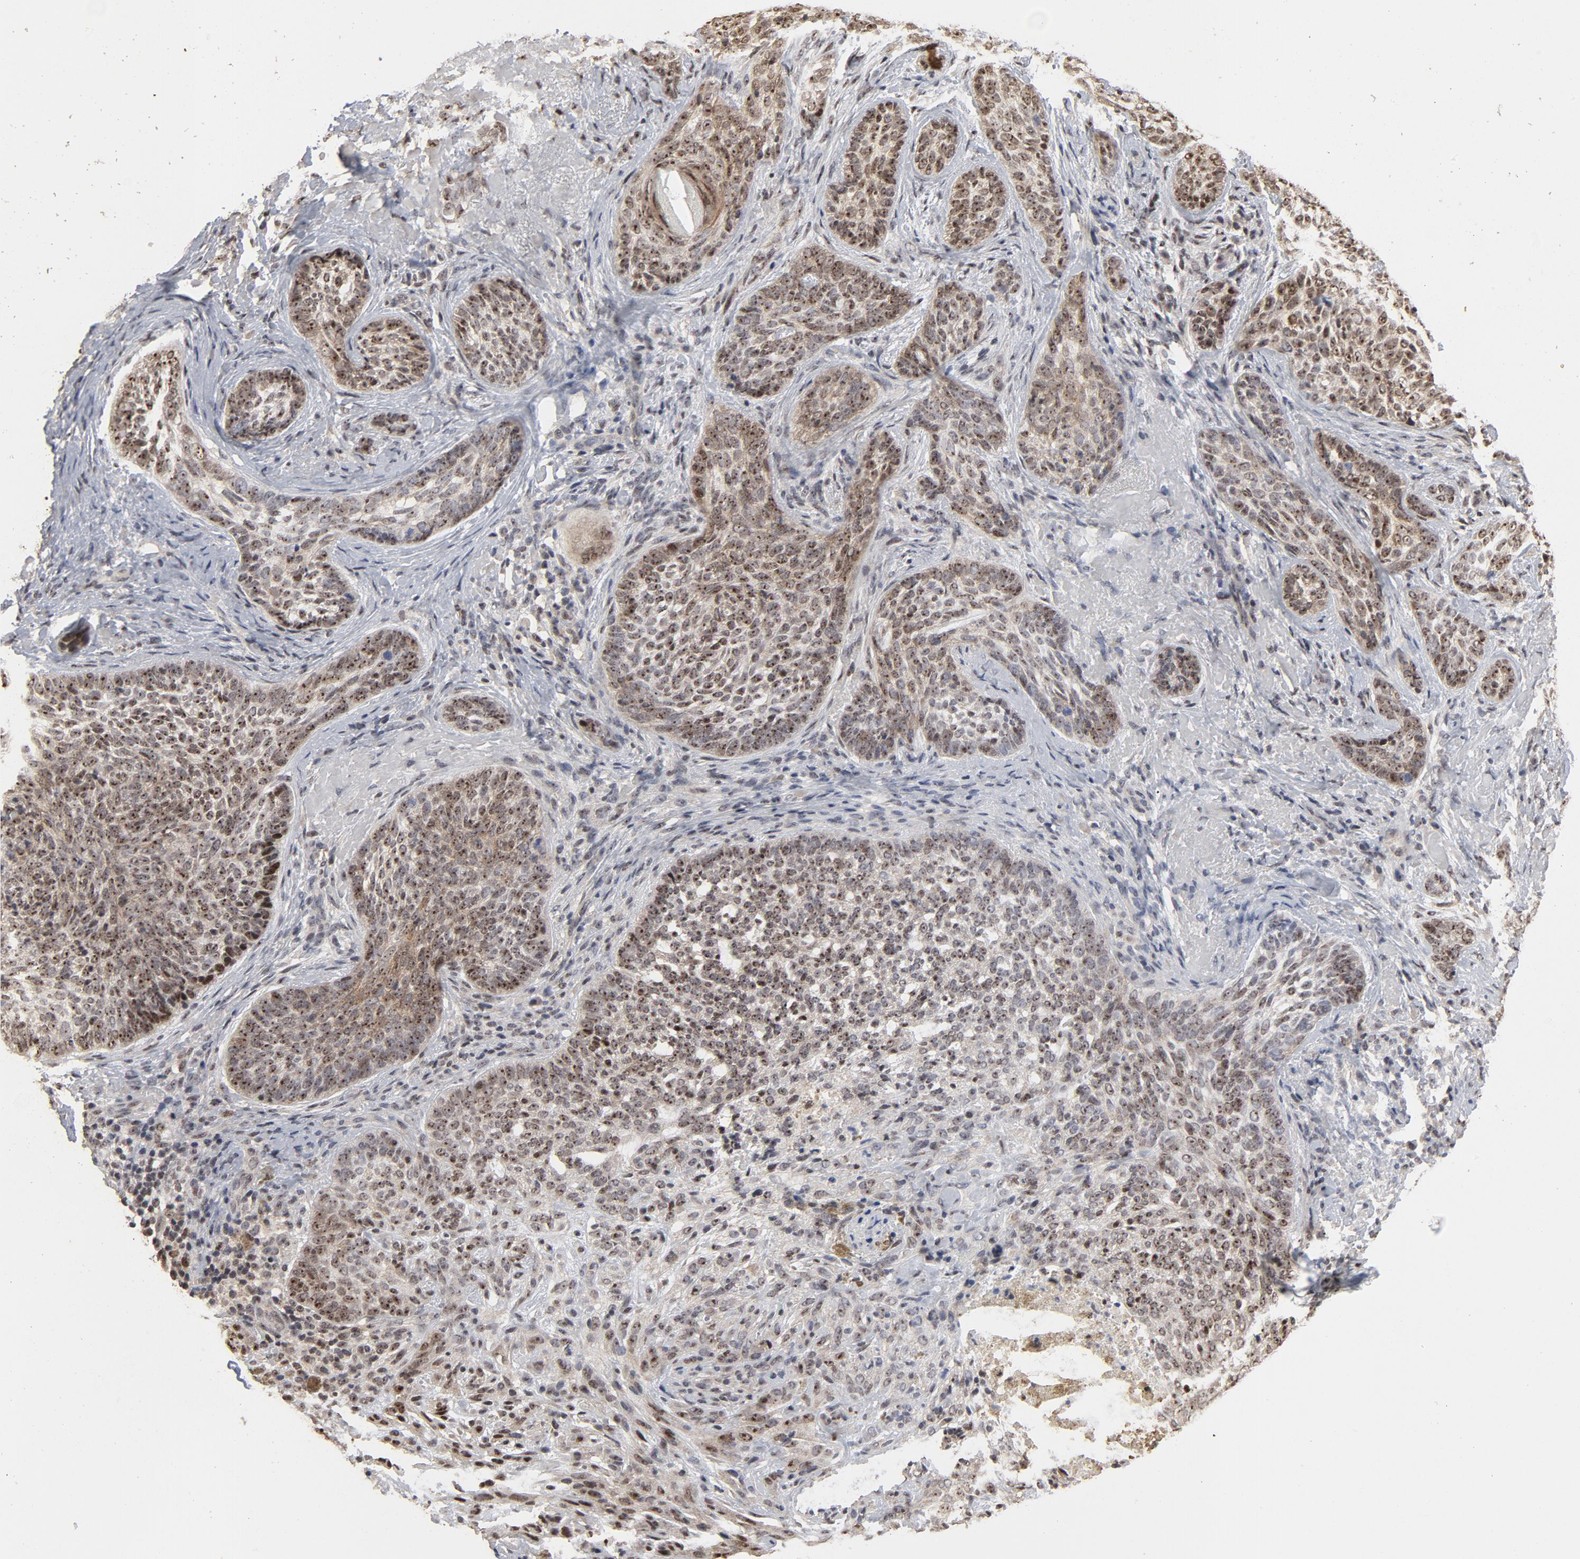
{"staining": {"intensity": "moderate", "quantity": ">75%", "location": "nuclear"}, "tissue": "skin cancer", "cell_type": "Tumor cells", "image_type": "cancer", "snomed": [{"axis": "morphology", "description": "Basal cell carcinoma"}, {"axis": "topography", "description": "Skin"}], "caption": "Skin cancer (basal cell carcinoma) tissue displays moderate nuclear expression in about >75% of tumor cells The staining was performed using DAB to visualize the protein expression in brown, while the nuclei were stained in blue with hematoxylin (Magnification: 20x).", "gene": "TP53RK", "patient": {"sex": "male", "age": 91}}